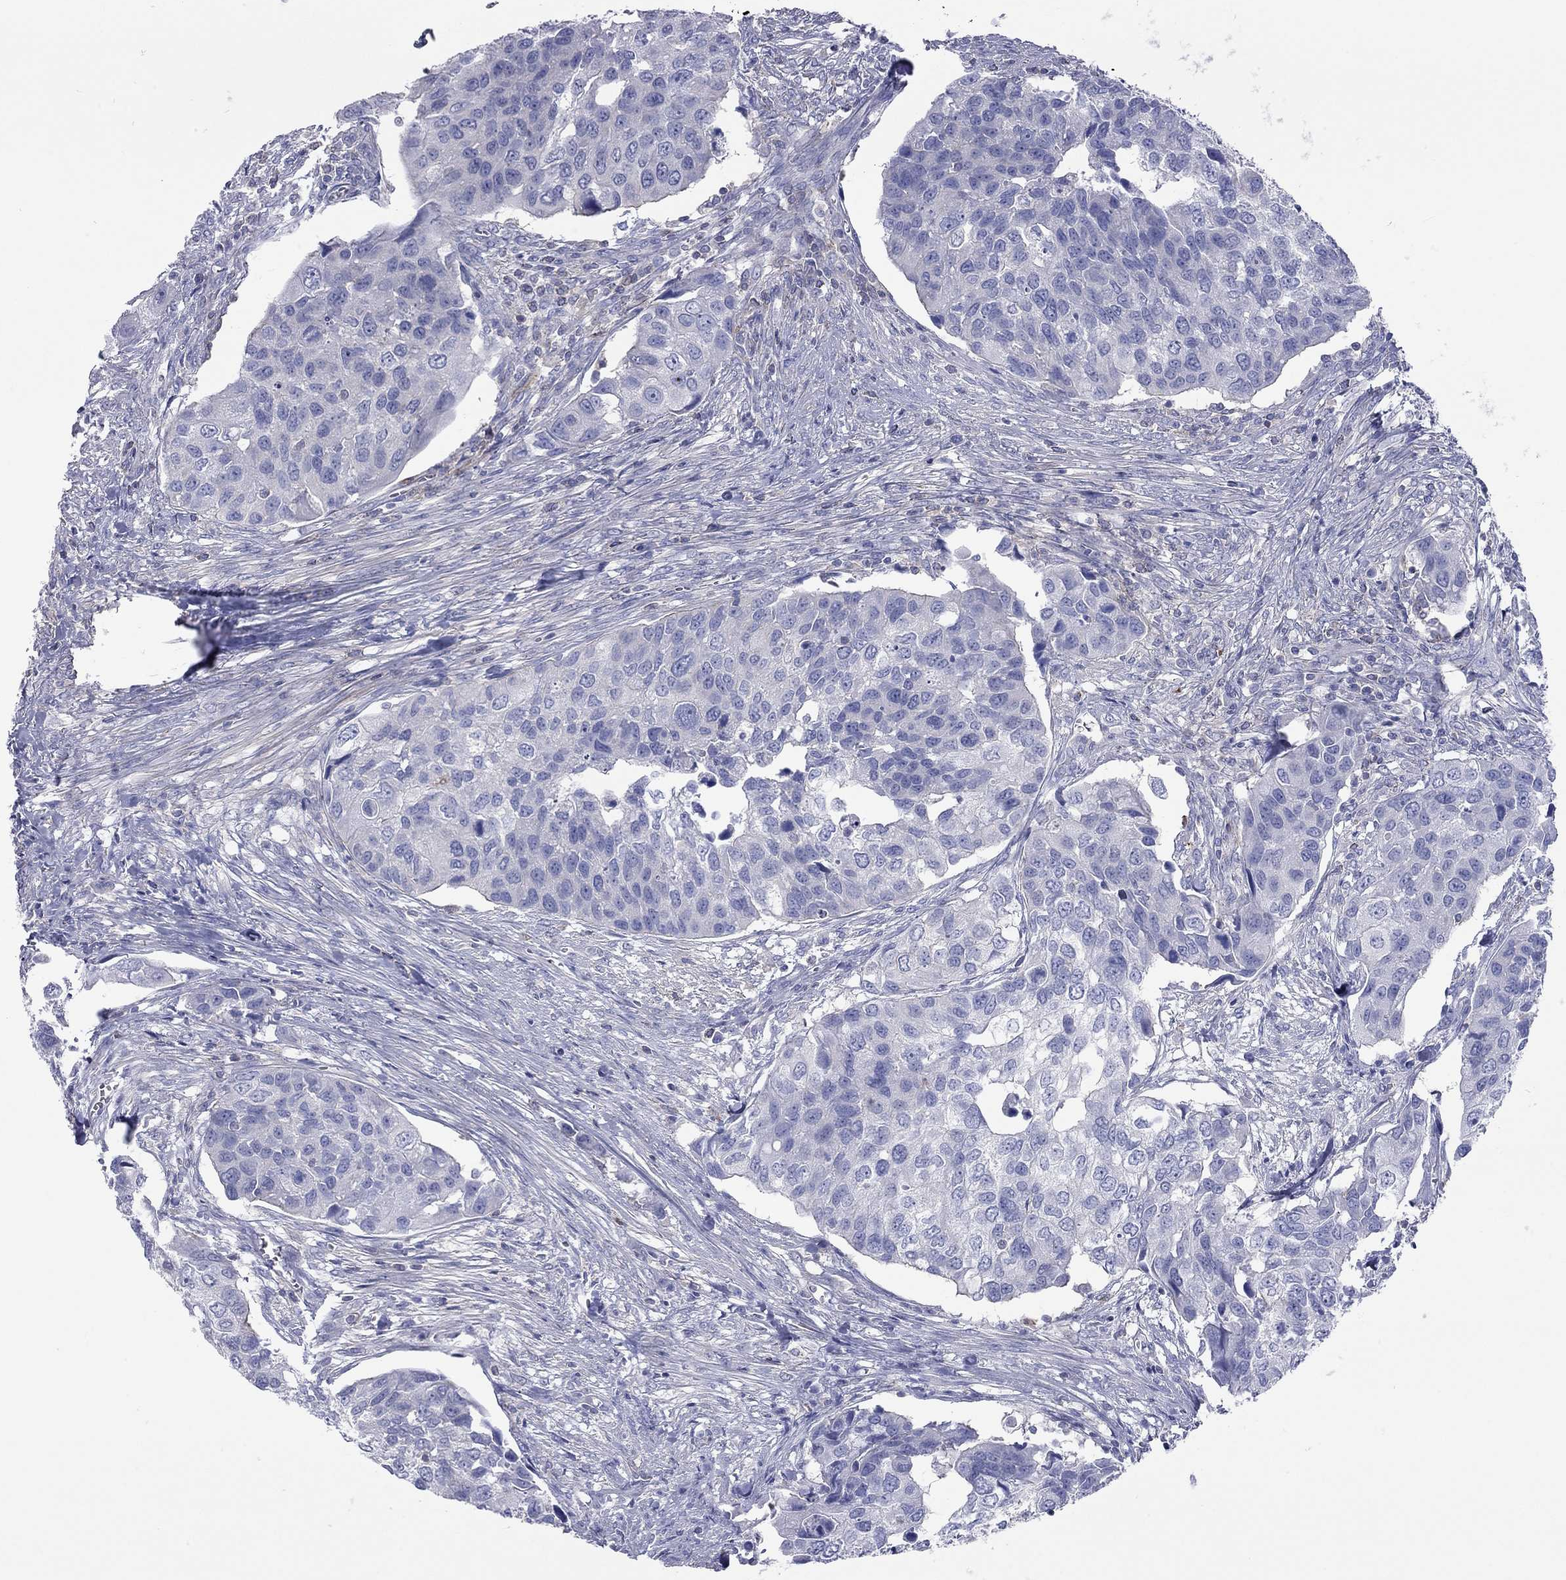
{"staining": {"intensity": "negative", "quantity": "none", "location": "none"}, "tissue": "urothelial cancer", "cell_type": "Tumor cells", "image_type": "cancer", "snomed": [{"axis": "morphology", "description": "Urothelial carcinoma, High grade"}, {"axis": "topography", "description": "Urinary bladder"}], "caption": "High power microscopy image of an immunohistochemistry (IHC) histopathology image of urothelial carcinoma (high-grade), revealing no significant positivity in tumor cells.", "gene": "ACTL7B", "patient": {"sex": "male", "age": 60}}